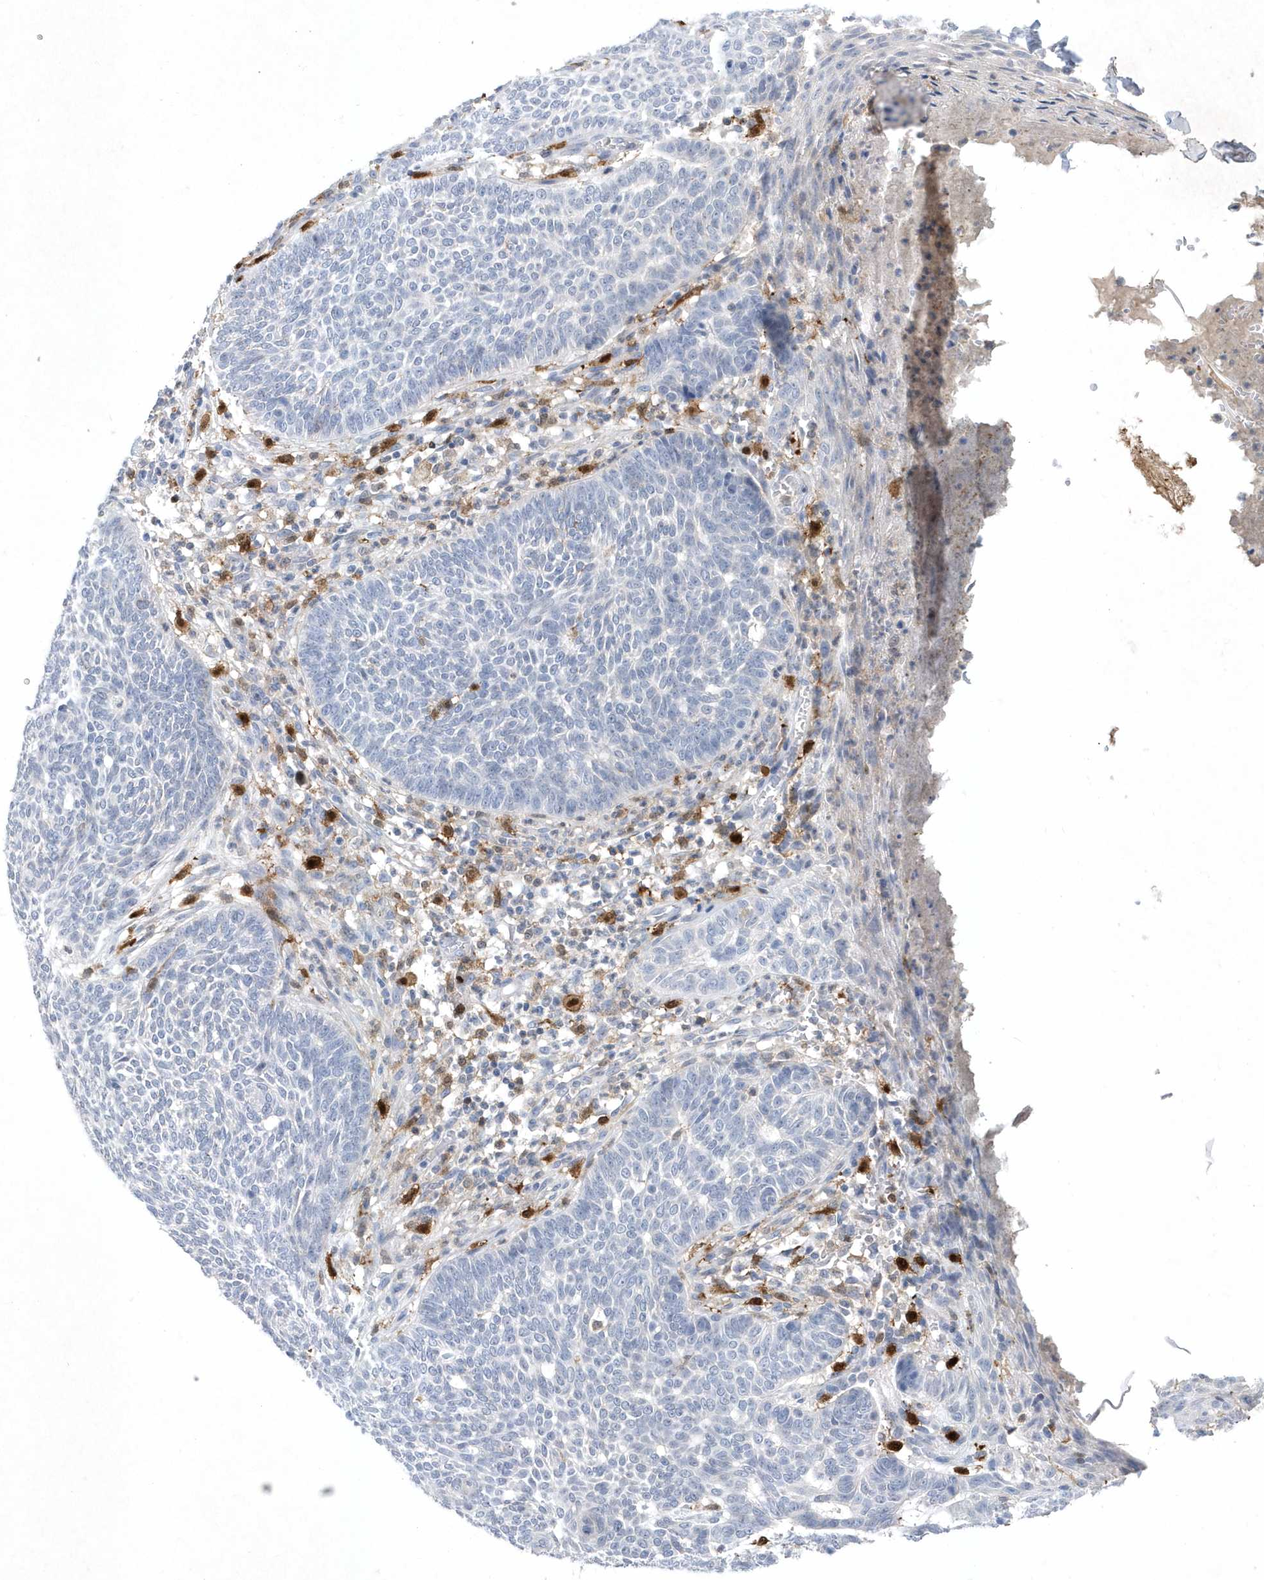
{"staining": {"intensity": "negative", "quantity": "none", "location": "none"}, "tissue": "skin cancer", "cell_type": "Tumor cells", "image_type": "cancer", "snomed": [{"axis": "morphology", "description": "Normal tissue, NOS"}, {"axis": "morphology", "description": "Basal cell carcinoma"}, {"axis": "topography", "description": "Skin"}], "caption": "High magnification brightfield microscopy of skin basal cell carcinoma stained with DAB (brown) and counterstained with hematoxylin (blue): tumor cells show no significant staining.", "gene": "BHLHA15", "patient": {"sex": "male", "age": 64}}